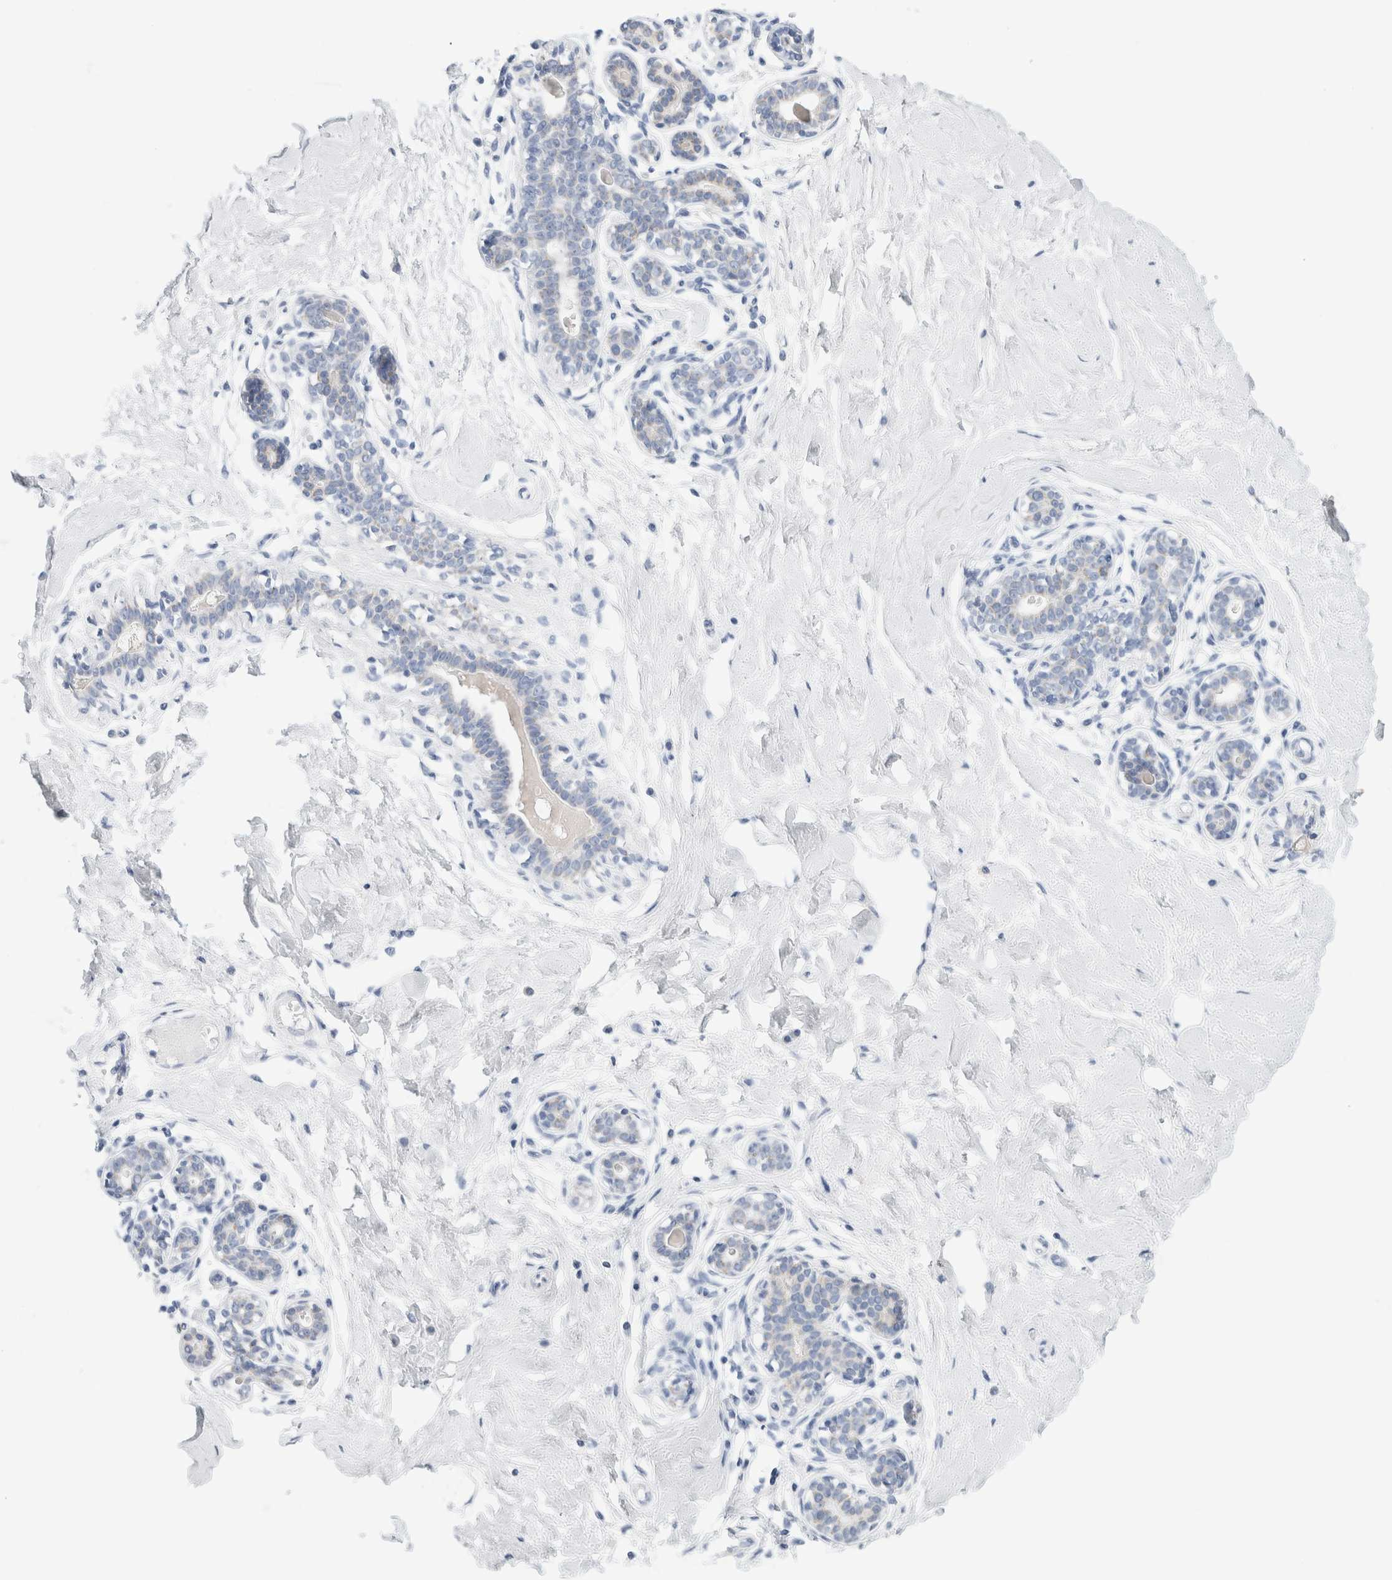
{"staining": {"intensity": "negative", "quantity": "none", "location": "none"}, "tissue": "breast", "cell_type": "Adipocytes", "image_type": "normal", "snomed": [{"axis": "morphology", "description": "Normal tissue, NOS"}, {"axis": "morphology", "description": "Adenoma, NOS"}, {"axis": "topography", "description": "Breast"}], "caption": "A high-resolution histopathology image shows immunohistochemistry (IHC) staining of benign breast, which exhibits no significant staining in adipocytes. (Brightfield microscopy of DAB (3,3'-diaminobenzidine) immunohistochemistry (IHC) at high magnification).", "gene": "ECHDC2", "patient": {"sex": "female", "age": 23}}